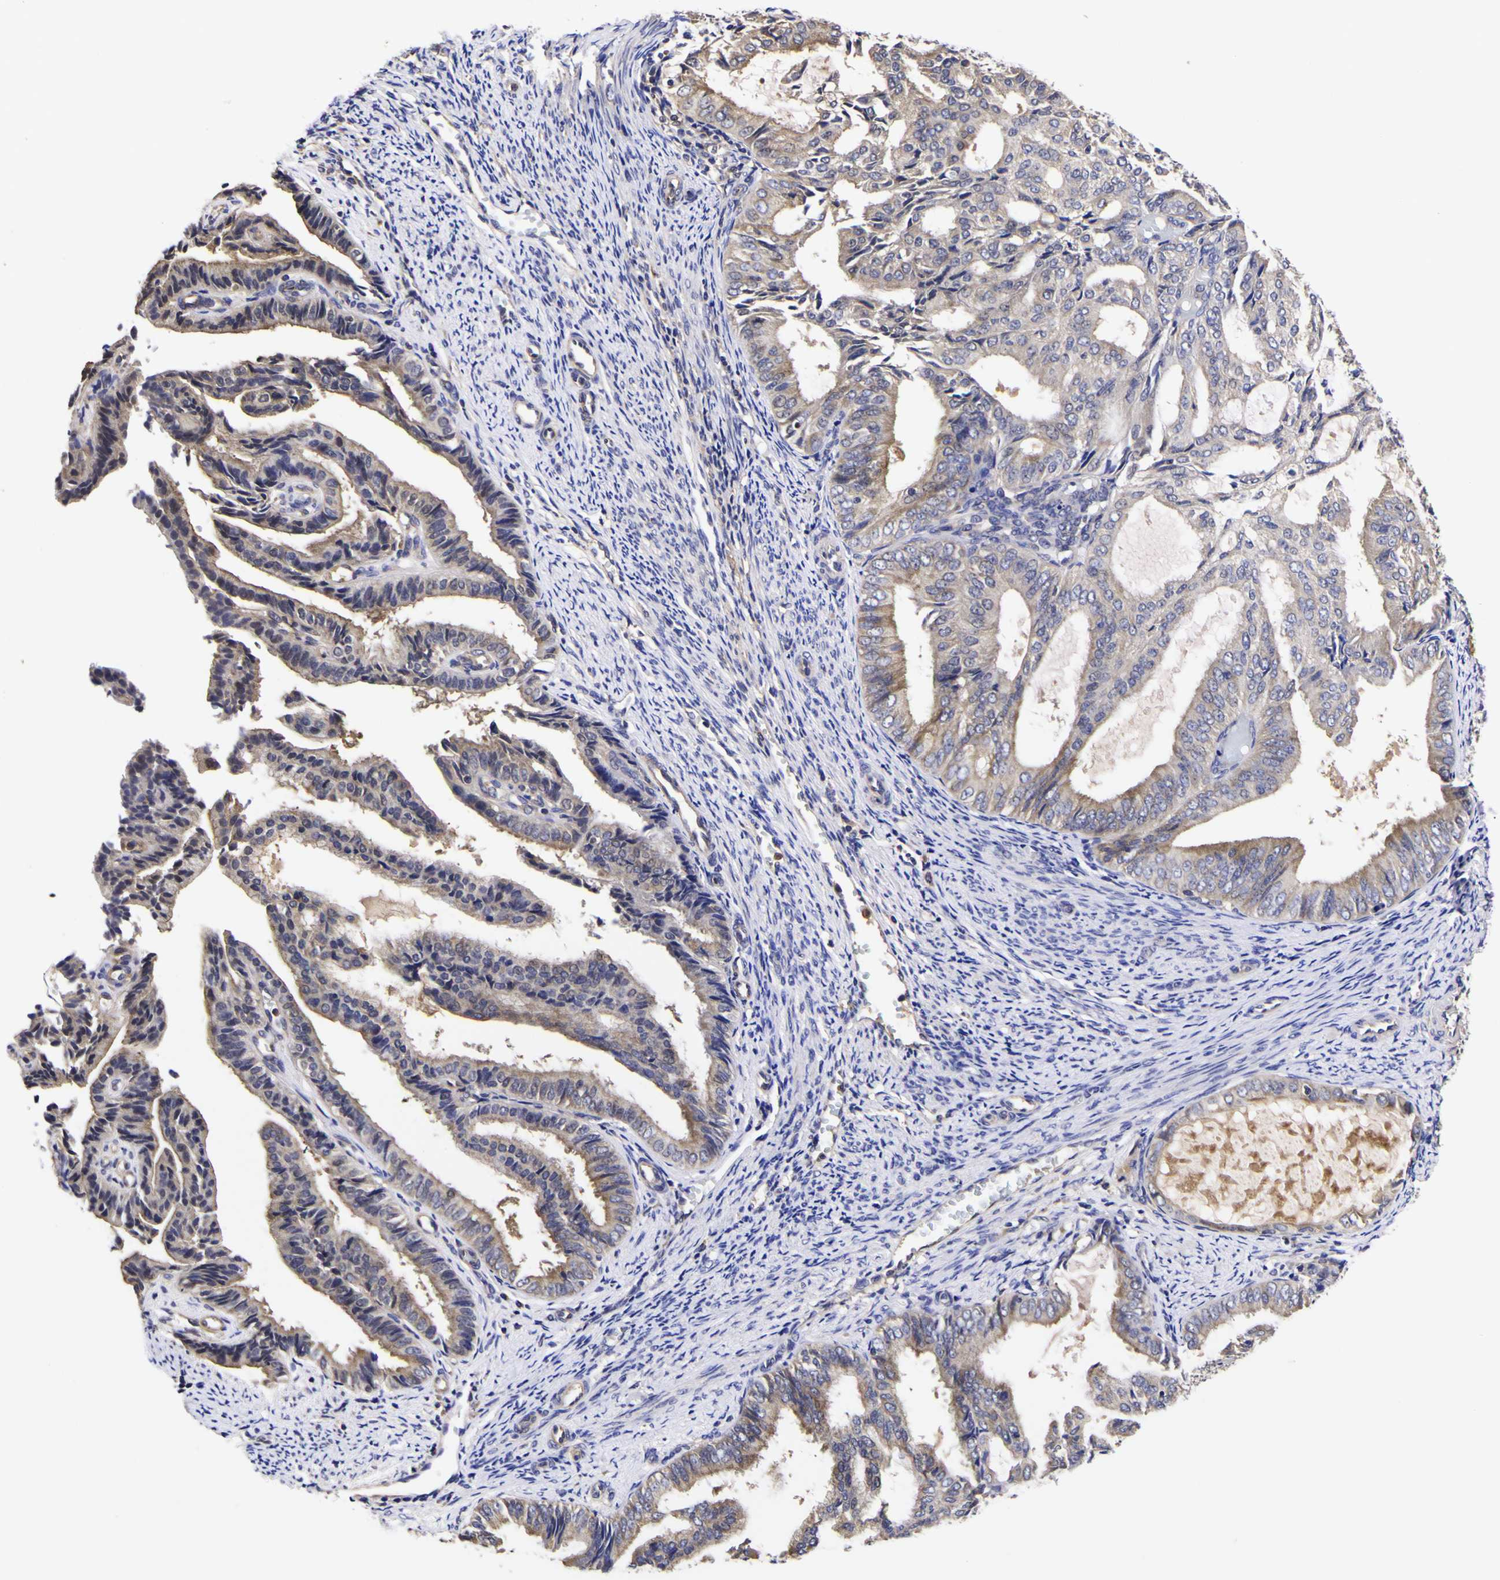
{"staining": {"intensity": "negative", "quantity": "none", "location": "none"}, "tissue": "endometrial cancer", "cell_type": "Tumor cells", "image_type": "cancer", "snomed": [{"axis": "morphology", "description": "Adenocarcinoma, NOS"}, {"axis": "topography", "description": "Endometrium"}], "caption": "Photomicrograph shows no significant protein expression in tumor cells of endometrial cancer (adenocarcinoma).", "gene": "MAPK14", "patient": {"sex": "female", "age": 58}}